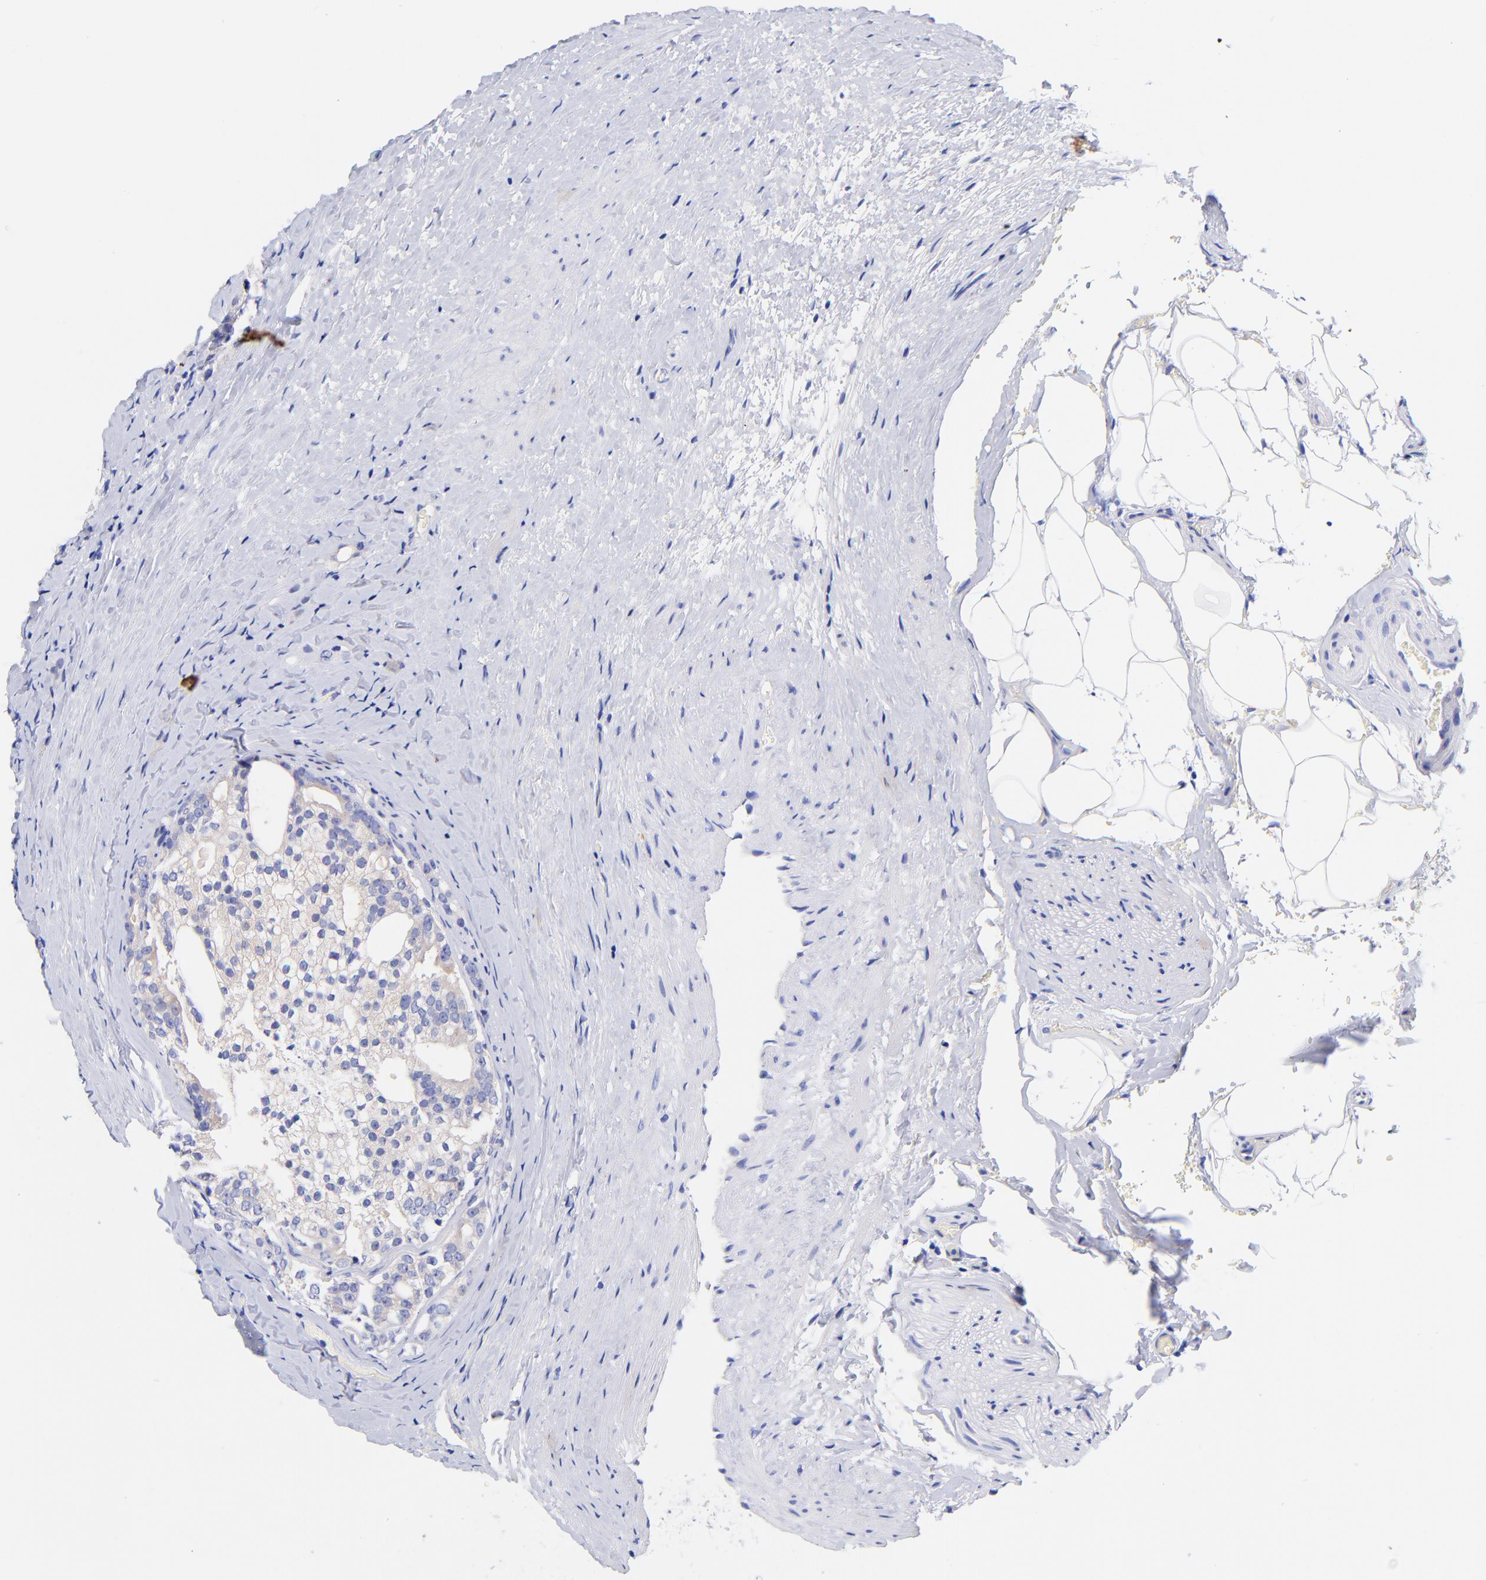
{"staining": {"intensity": "weak", "quantity": "<25%", "location": "cytoplasmic/membranous"}, "tissue": "prostate cancer", "cell_type": "Tumor cells", "image_type": "cancer", "snomed": [{"axis": "morphology", "description": "Adenocarcinoma, Medium grade"}, {"axis": "topography", "description": "Prostate"}], "caption": "Protein analysis of prostate cancer (adenocarcinoma (medium-grade)) shows no significant positivity in tumor cells. The staining is performed using DAB (3,3'-diaminobenzidine) brown chromogen with nuclei counter-stained in using hematoxylin.", "gene": "GPHN", "patient": {"sex": "male", "age": 59}}